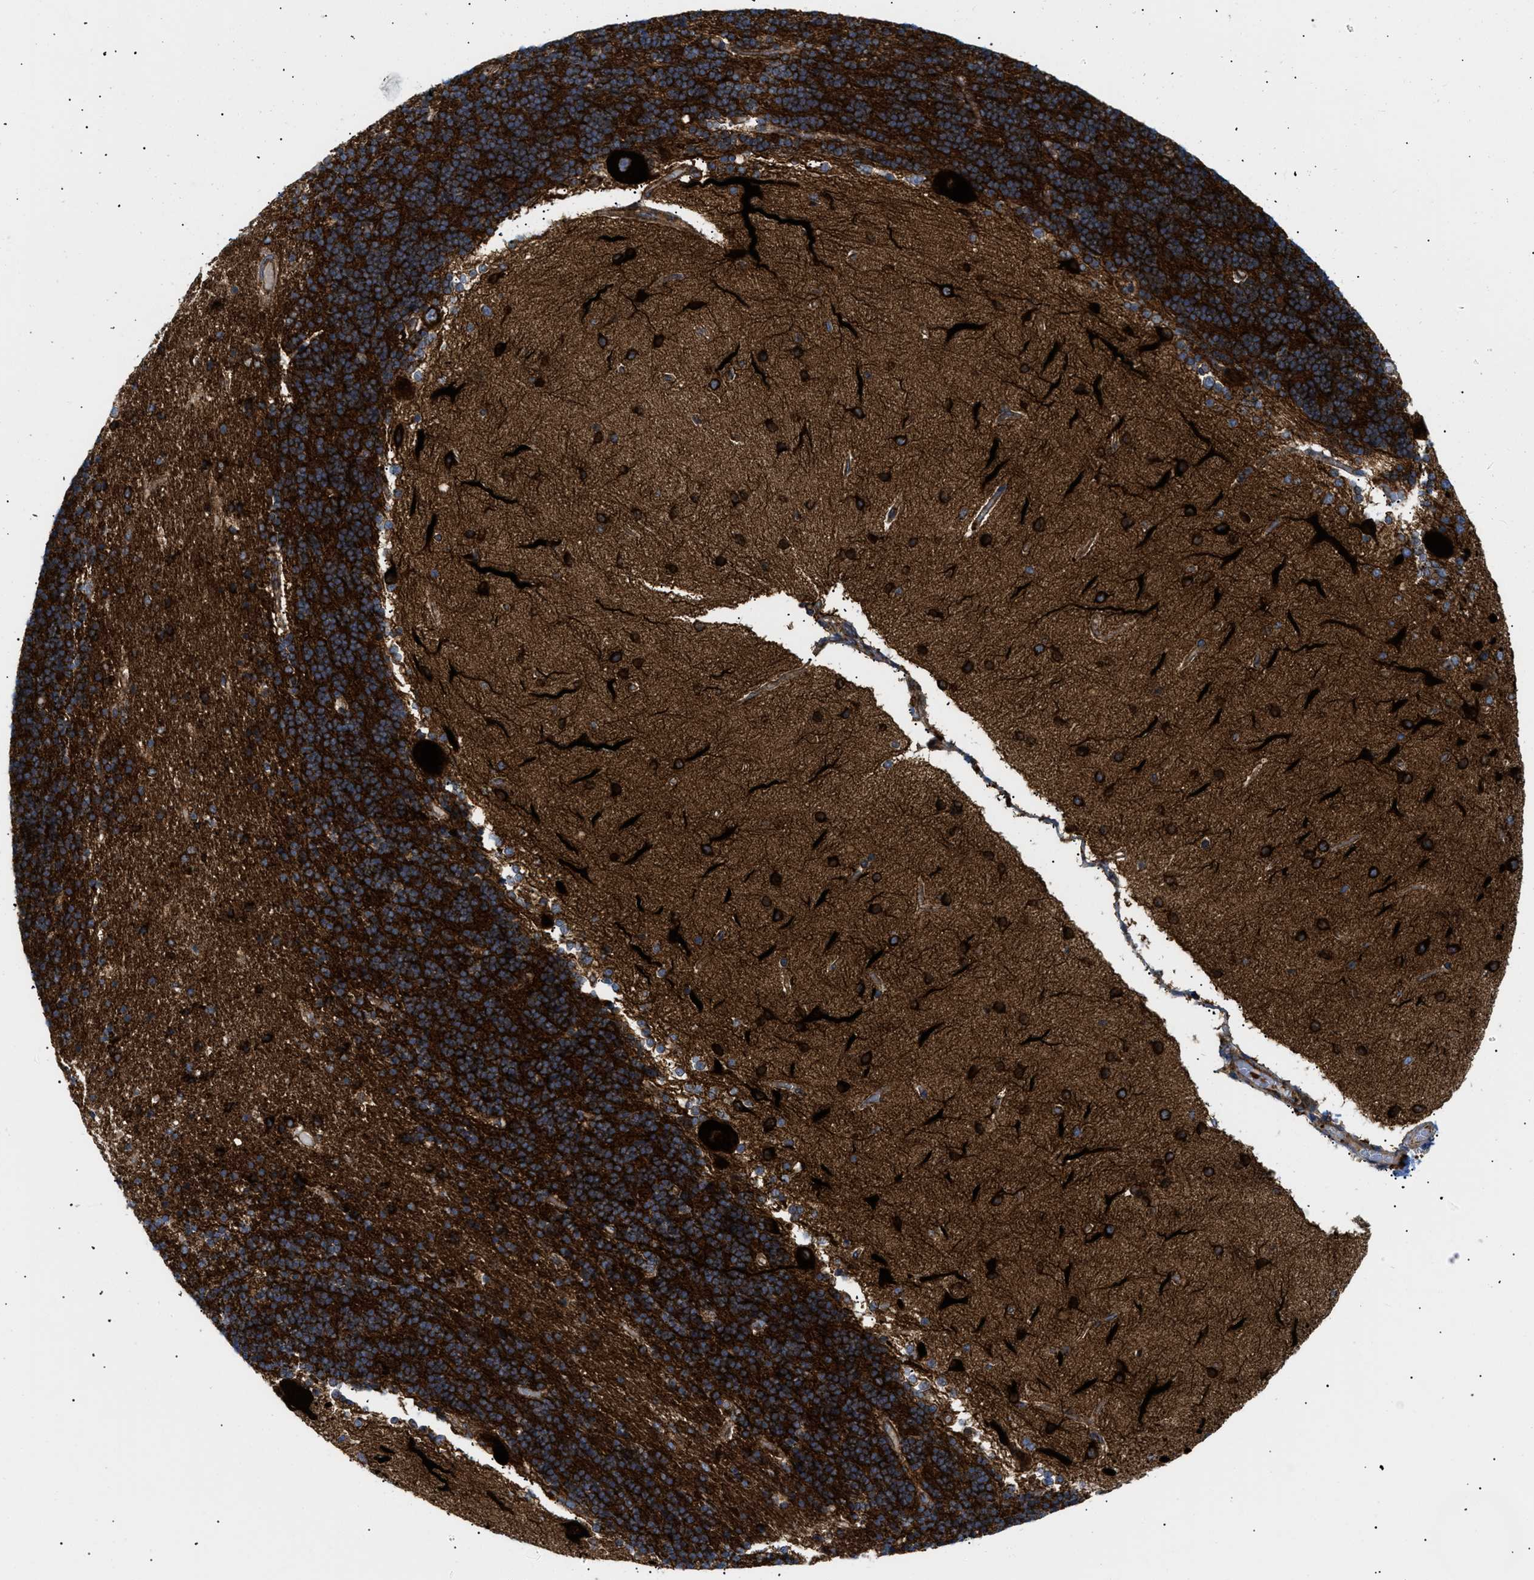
{"staining": {"intensity": "strong", "quantity": ">75%", "location": "cytoplasmic/membranous"}, "tissue": "cerebellum", "cell_type": "Cells in granular layer", "image_type": "normal", "snomed": [{"axis": "morphology", "description": "Normal tissue, NOS"}, {"axis": "topography", "description": "Cerebellum"}], "caption": "This histopathology image shows IHC staining of benign cerebellum, with high strong cytoplasmic/membranous expression in about >75% of cells in granular layer.", "gene": "DCTN4", "patient": {"sex": "female", "age": 54}}